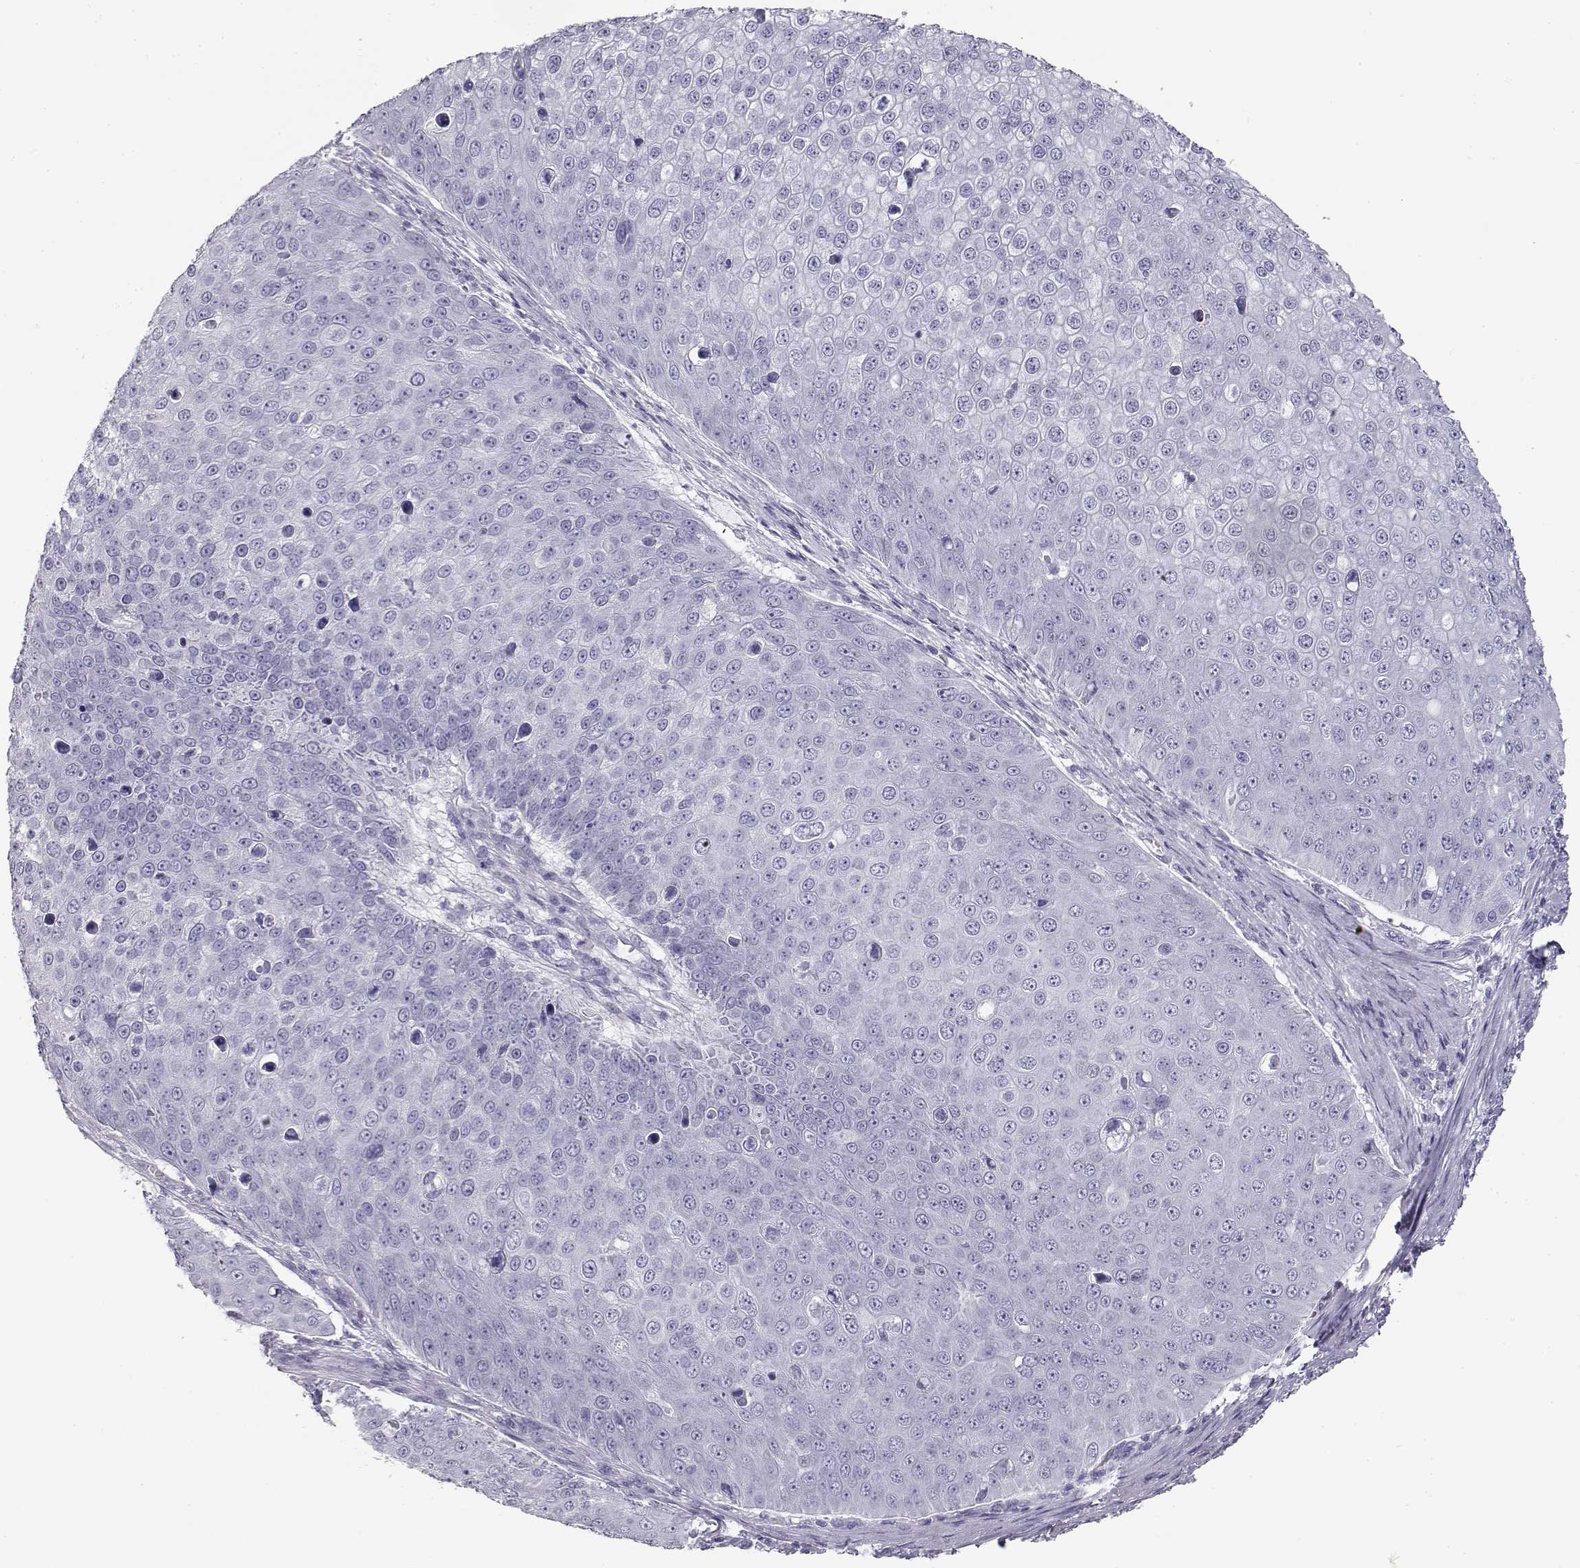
{"staining": {"intensity": "negative", "quantity": "none", "location": "none"}, "tissue": "skin cancer", "cell_type": "Tumor cells", "image_type": "cancer", "snomed": [{"axis": "morphology", "description": "Squamous cell carcinoma, NOS"}, {"axis": "topography", "description": "Skin"}], "caption": "Tumor cells are negative for brown protein staining in squamous cell carcinoma (skin). Brightfield microscopy of immunohistochemistry stained with DAB (brown) and hematoxylin (blue), captured at high magnification.", "gene": "TKTL1", "patient": {"sex": "male", "age": 71}}